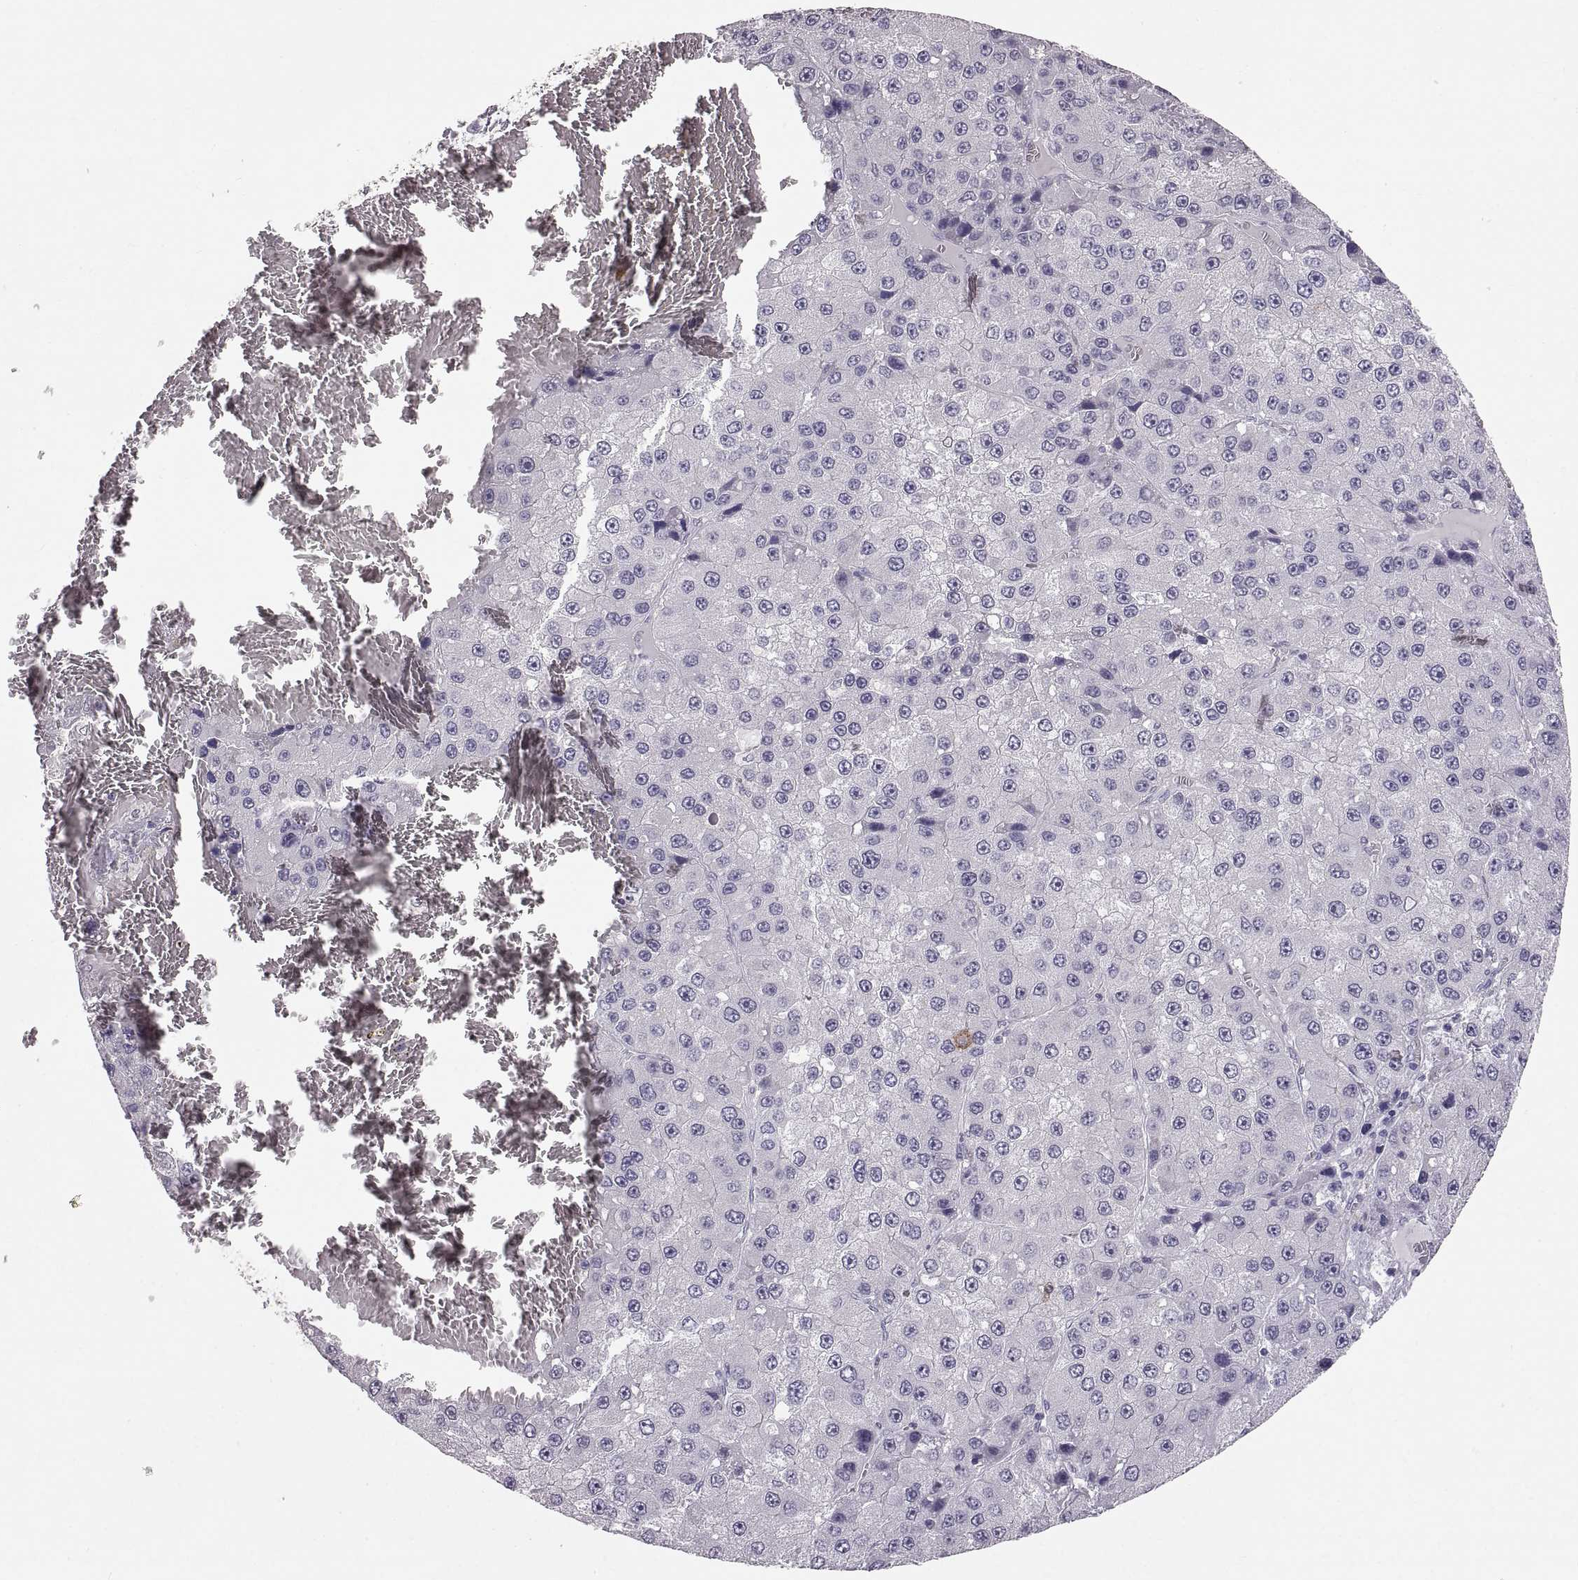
{"staining": {"intensity": "negative", "quantity": "none", "location": "none"}, "tissue": "liver cancer", "cell_type": "Tumor cells", "image_type": "cancer", "snomed": [{"axis": "morphology", "description": "Carcinoma, Hepatocellular, NOS"}, {"axis": "topography", "description": "Liver"}], "caption": "Immunohistochemistry (IHC) histopathology image of liver hepatocellular carcinoma stained for a protein (brown), which demonstrates no expression in tumor cells. (Brightfield microscopy of DAB IHC at high magnification).", "gene": "SPACDR", "patient": {"sex": "female", "age": 73}}